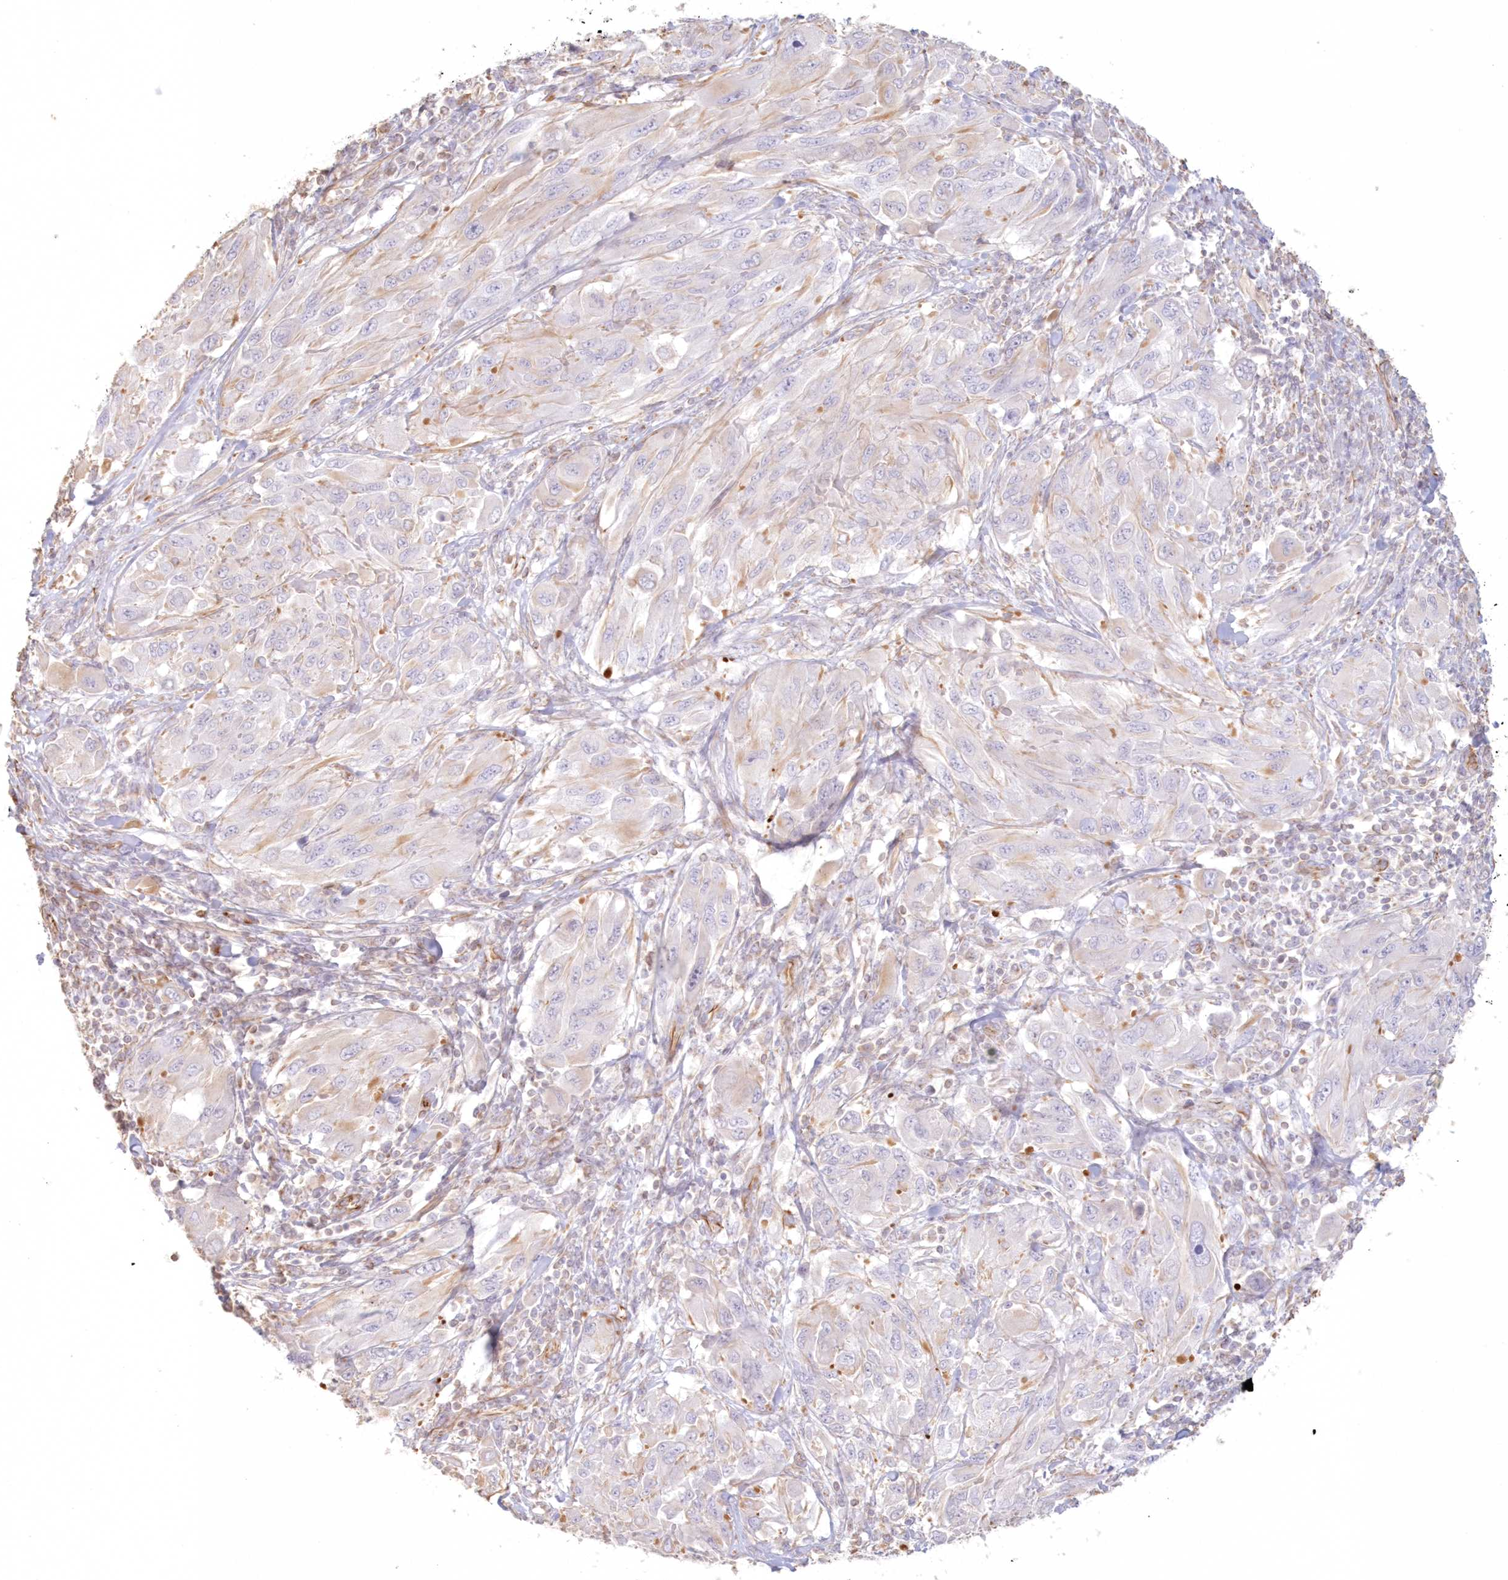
{"staining": {"intensity": "weak", "quantity": "25%-75%", "location": "cytoplasmic/membranous"}, "tissue": "melanoma", "cell_type": "Tumor cells", "image_type": "cancer", "snomed": [{"axis": "morphology", "description": "Malignant melanoma, NOS"}, {"axis": "topography", "description": "Skin"}], "caption": "Melanoma stained with immunohistochemistry (IHC) displays weak cytoplasmic/membranous positivity in approximately 25%-75% of tumor cells.", "gene": "DMRTB1", "patient": {"sex": "female", "age": 91}}